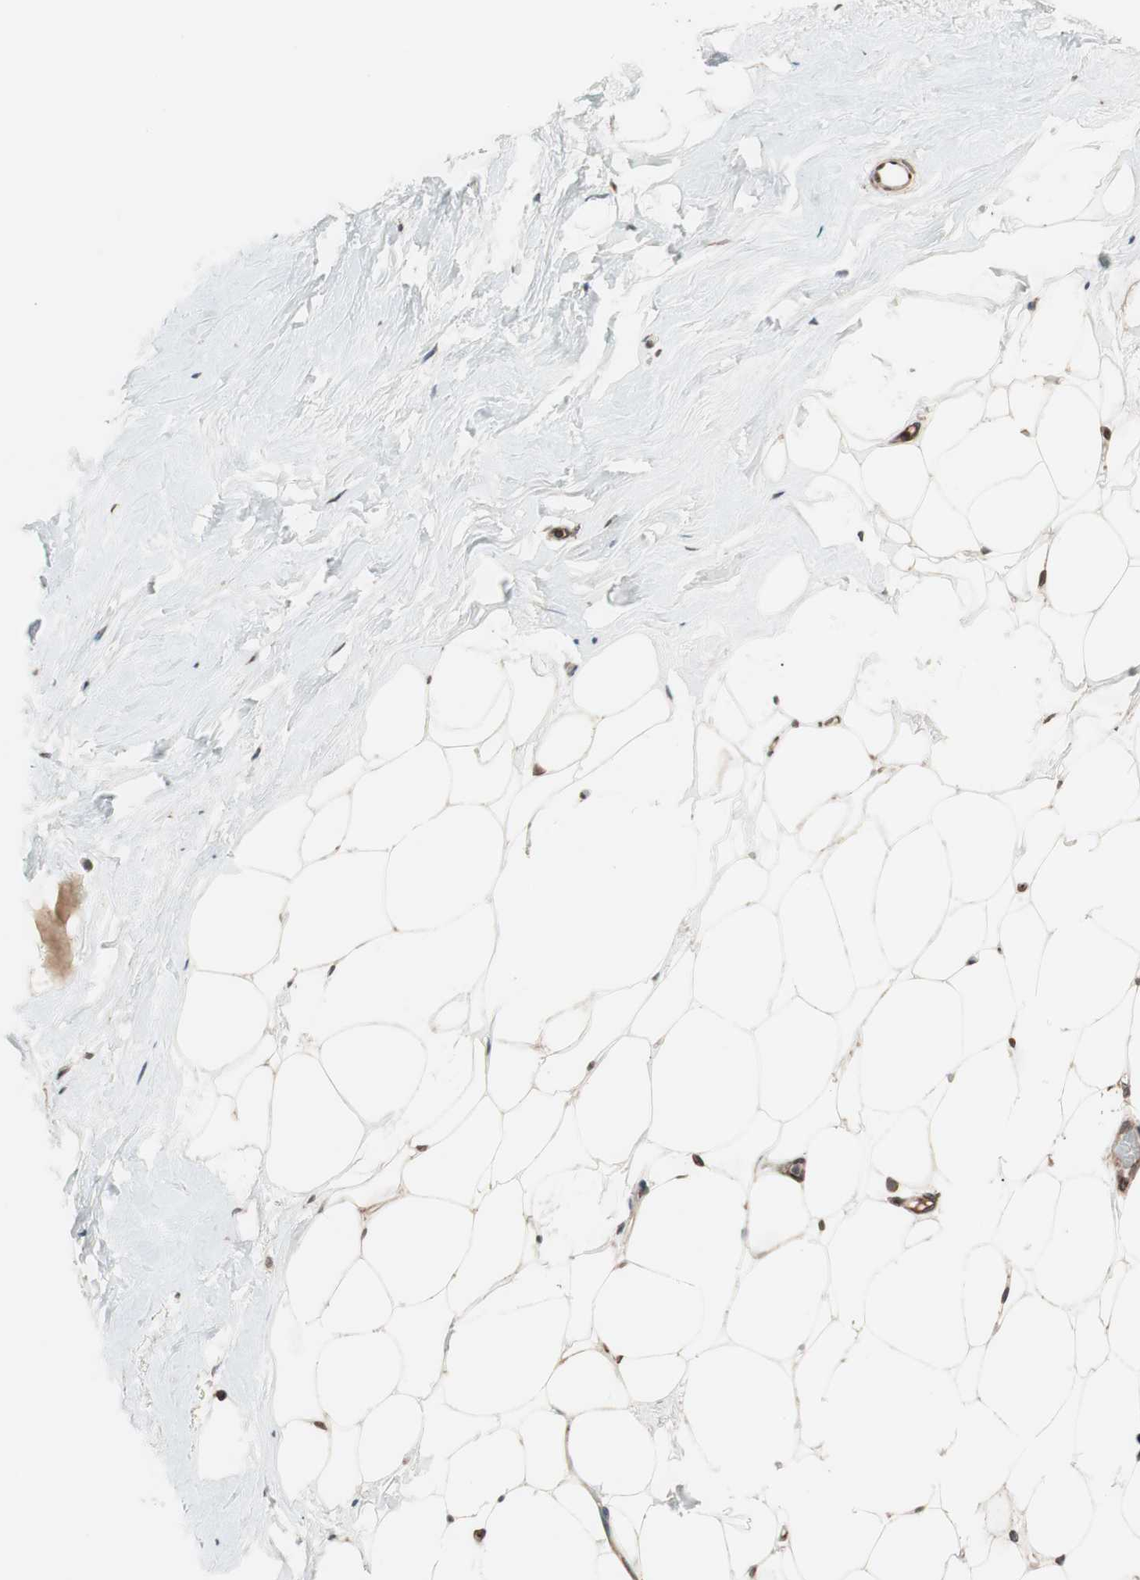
{"staining": {"intensity": "moderate", "quantity": ">75%", "location": "cytoplasmic/membranous,nuclear"}, "tissue": "breast", "cell_type": "Adipocytes", "image_type": "normal", "snomed": [{"axis": "morphology", "description": "Normal tissue, NOS"}, {"axis": "topography", "description": "Breast"}], "caption": "IHC histopathology image of unremarkable human breast stained for a protein (brown), which displays medium levels of moderate cytoplasmic/membranous,nuclear expression in about >75% of adipocytes.", "gene": "NUP62", "patient": {"sex": "female", "age": 75}}